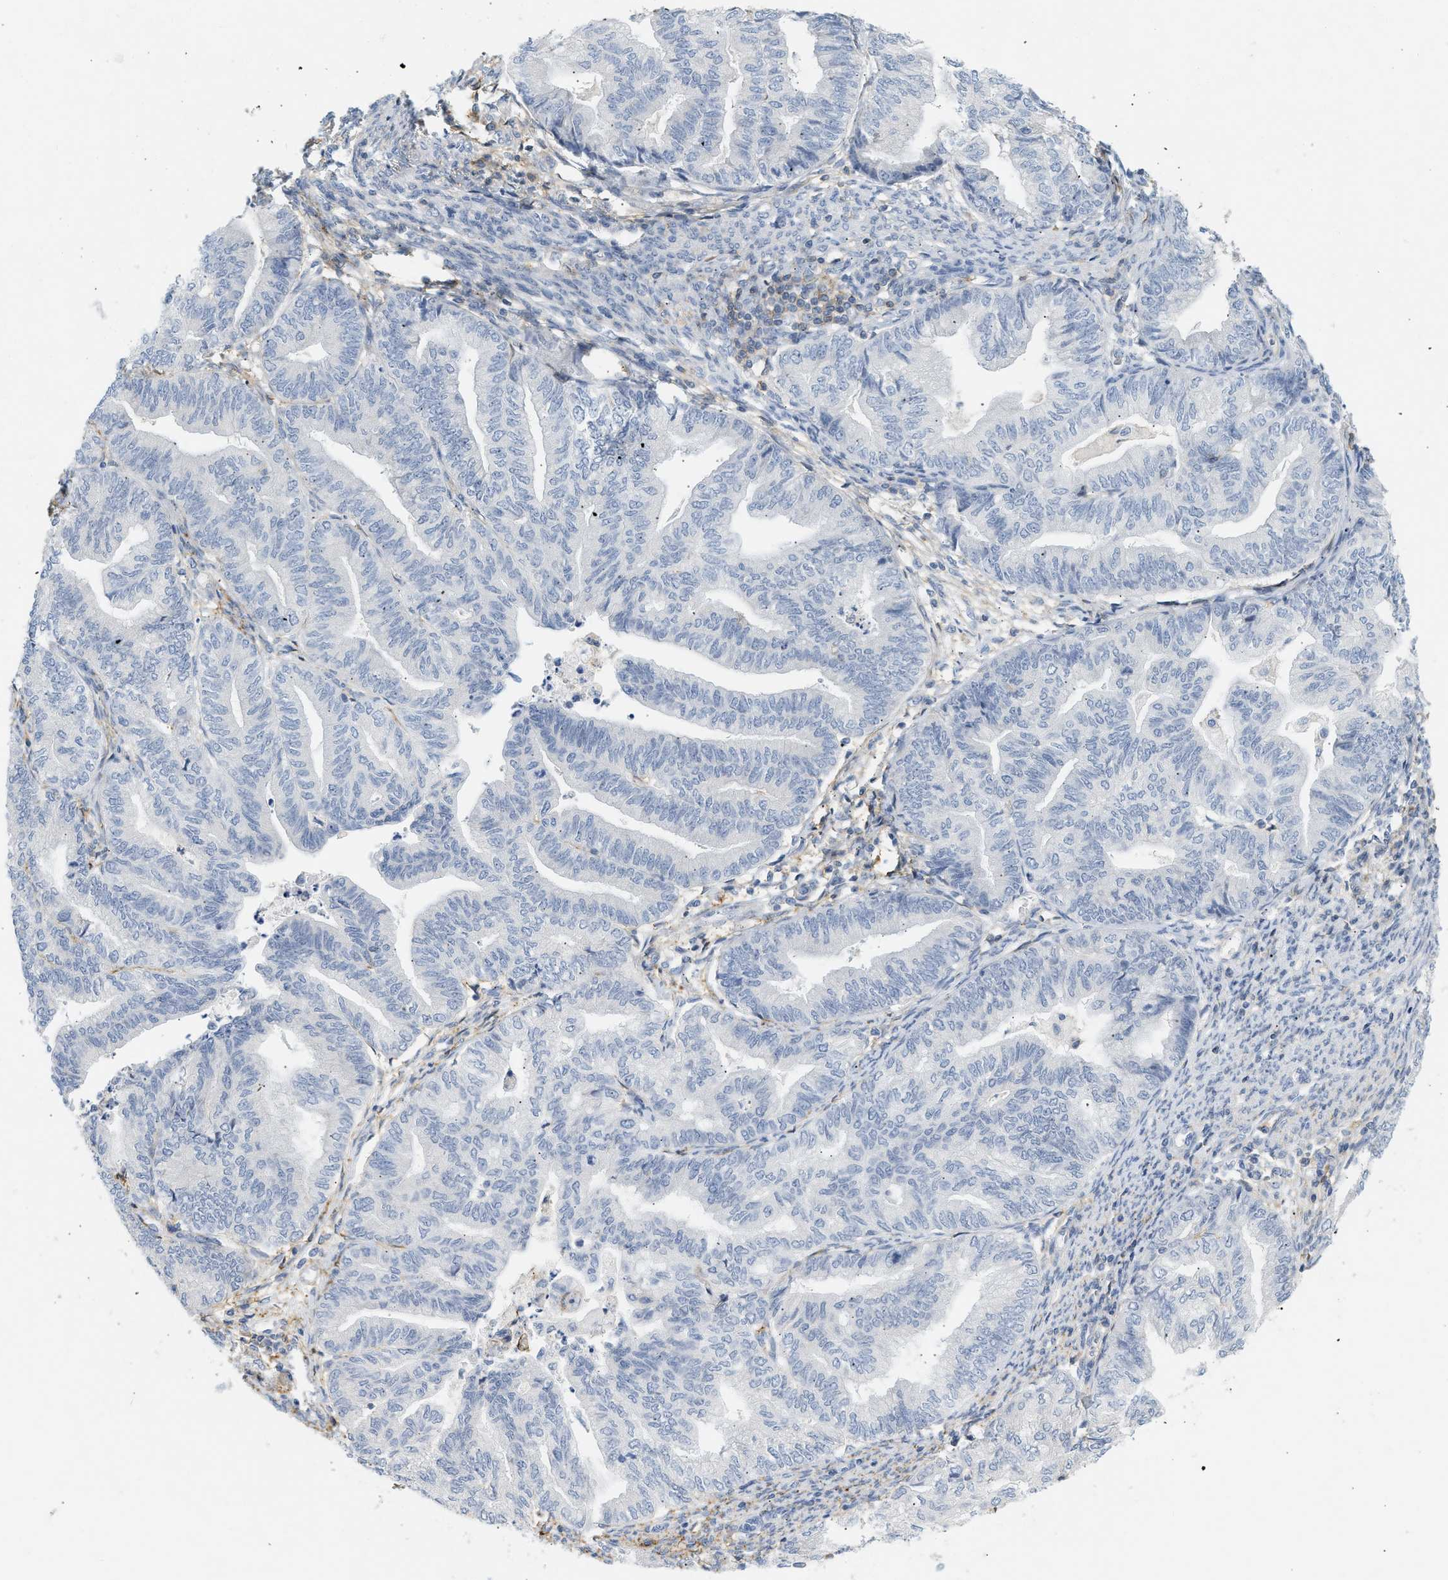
{"staining": {"intensity": "negative", "quantity": "none", "location": "none"}, "tissue": "endometrial cancer", "cell_type": "Tumor cells", "image_type": "cancer", "snomed": [{"axis": "morphology", "description": "Adenocarcinoma, NOS"}, {"axis": "topography", "description": "Endometrium"}], "caption": "Endometrial adenocarcinoma was stained to show a protein in brown. There is no significant positivity in tumor cells.", "gene": "BVES", "patient": {"sex": "female", "age": 79}}